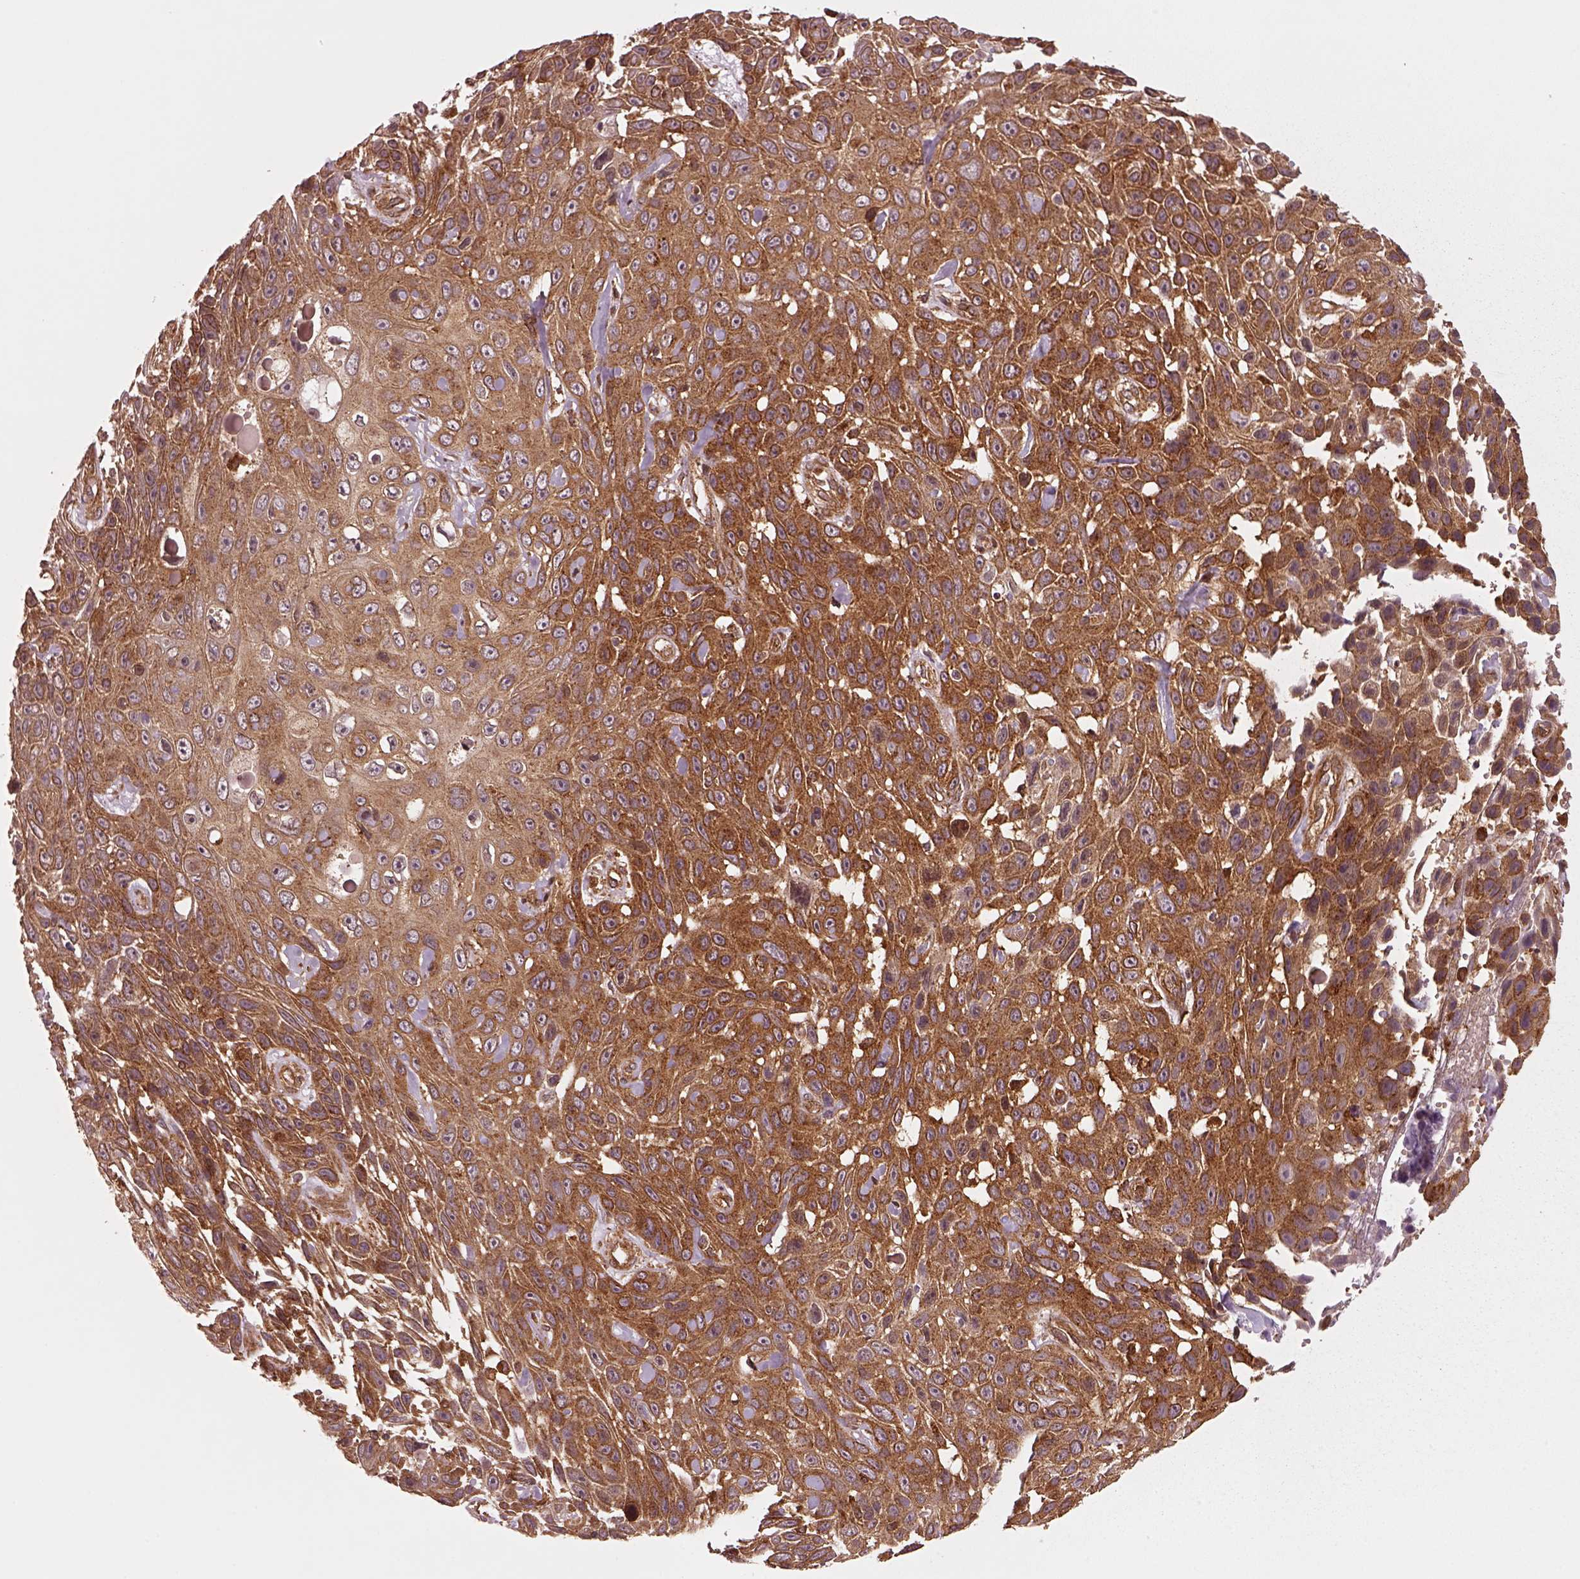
{"staining": {"intensity": "strong", "quantity": "25%-75%", "location": "cytoplasmic/membranous"}, "tissue": "skin cancer", "cell_type": "Tumor cells", "image_type": "cancer", "snomed": [{"axis": "morphology", "description": "Squamous cell carcinoma, NOS"}, {"axis": "topography", "description": "Skin"}], "caption": "There is high levels of strong cytoplasmic/membranous expression in tumor cells of skin cancer (squamous cell carcinoma), as demonstrated by immunohistochemical staining (brown color).", "gene": "WASHC2A", "patient": {"sex": "male", "age": 82}}